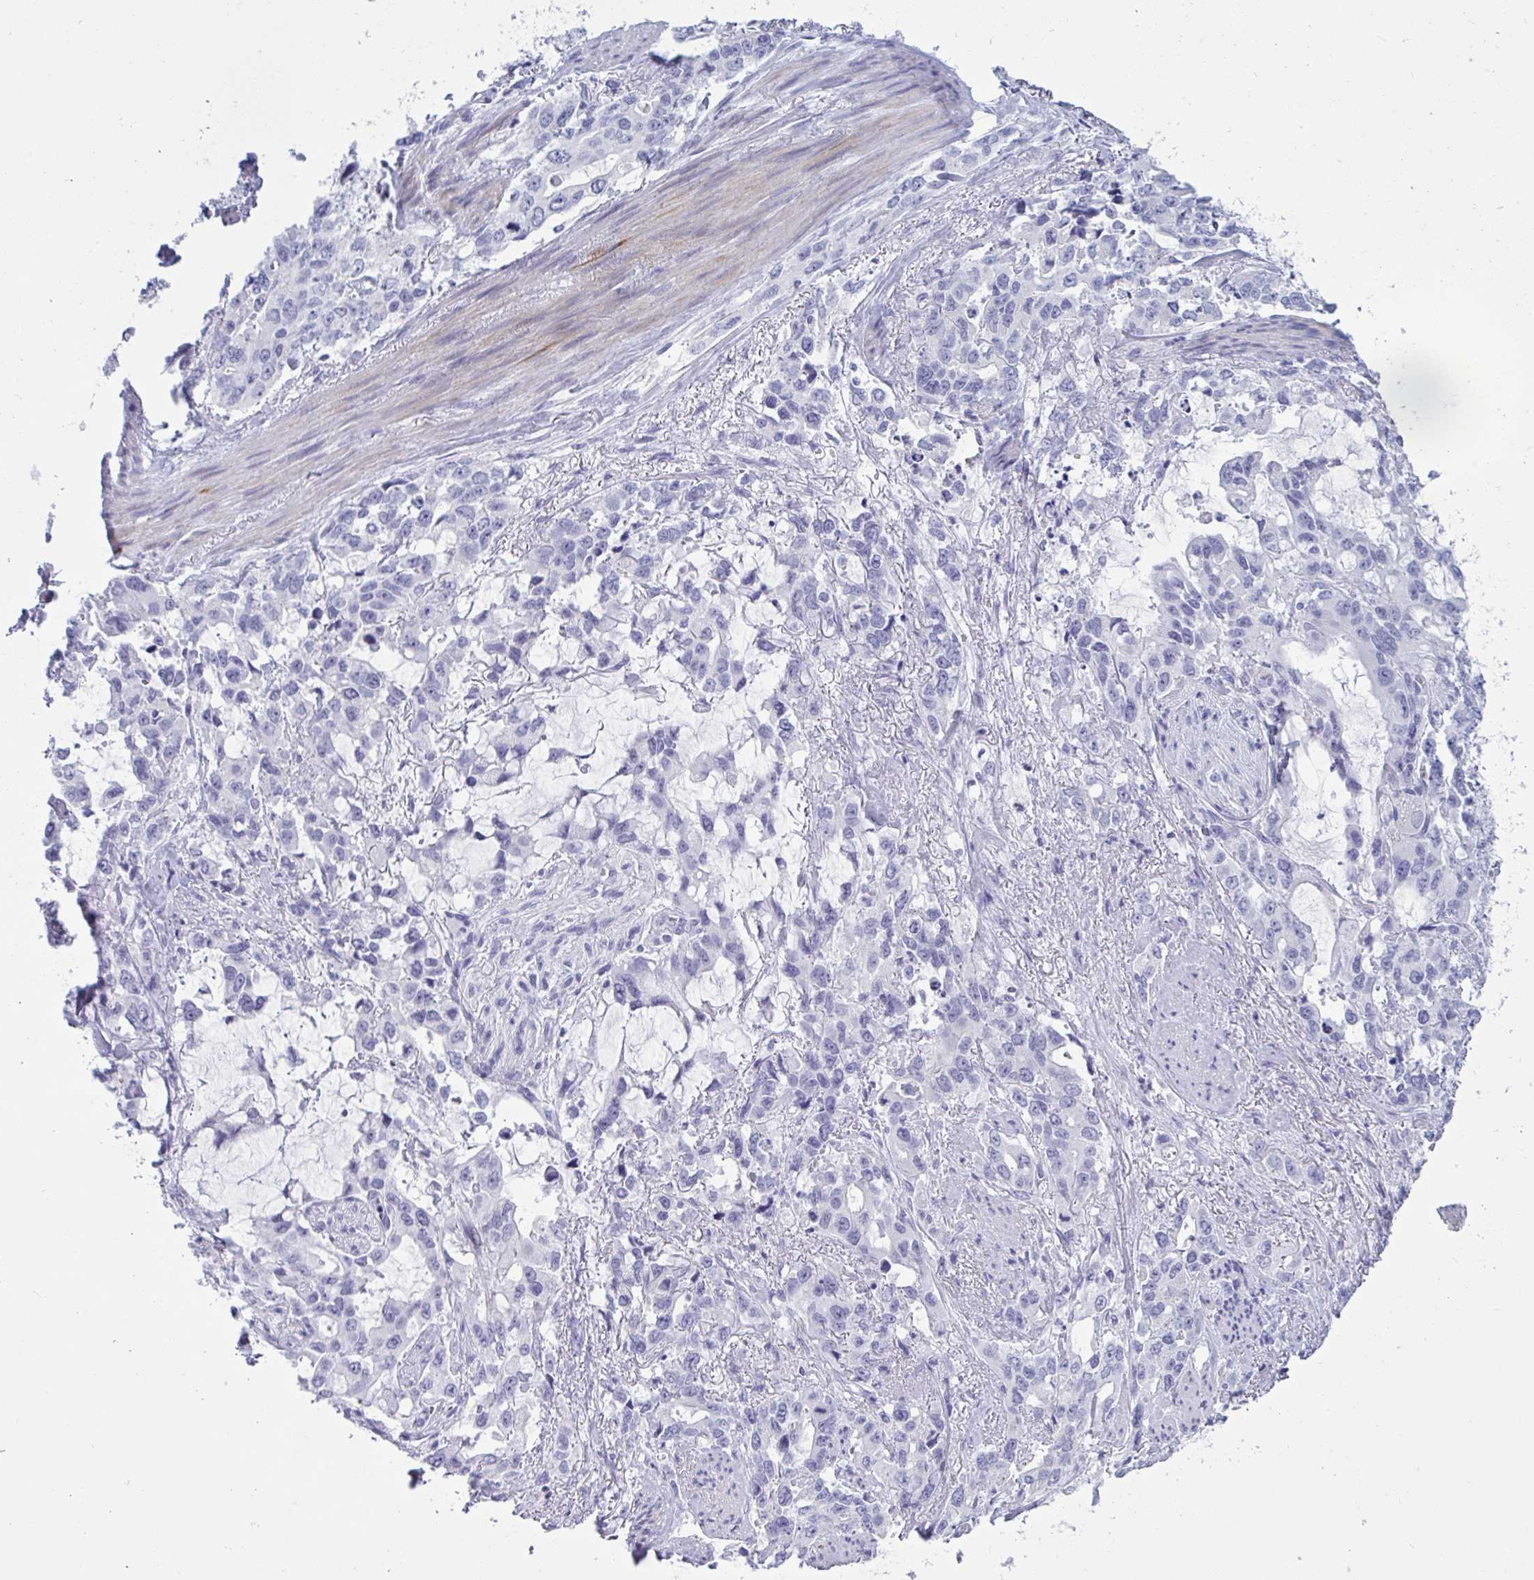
{"staining": {"intensity": "negative", "quantity": "none", "location": "none"}, "tissue": "stomach cancer", "cell_type": "Tumor cells", "image_type": "cancer", "snomed": [{"axis": "morphology", "description": "Adenocarcinoma, NOS"}, {"axis": "topography", "description": "Stomach, upper"}], "caption": "This is an immunohistochemistry (IHC) micrograph of human adenocarcinoma (stomach). There is no positivity in tumor cells.", "gene": "OXLD1", "patient": {"sex": "male", "age": 85}}